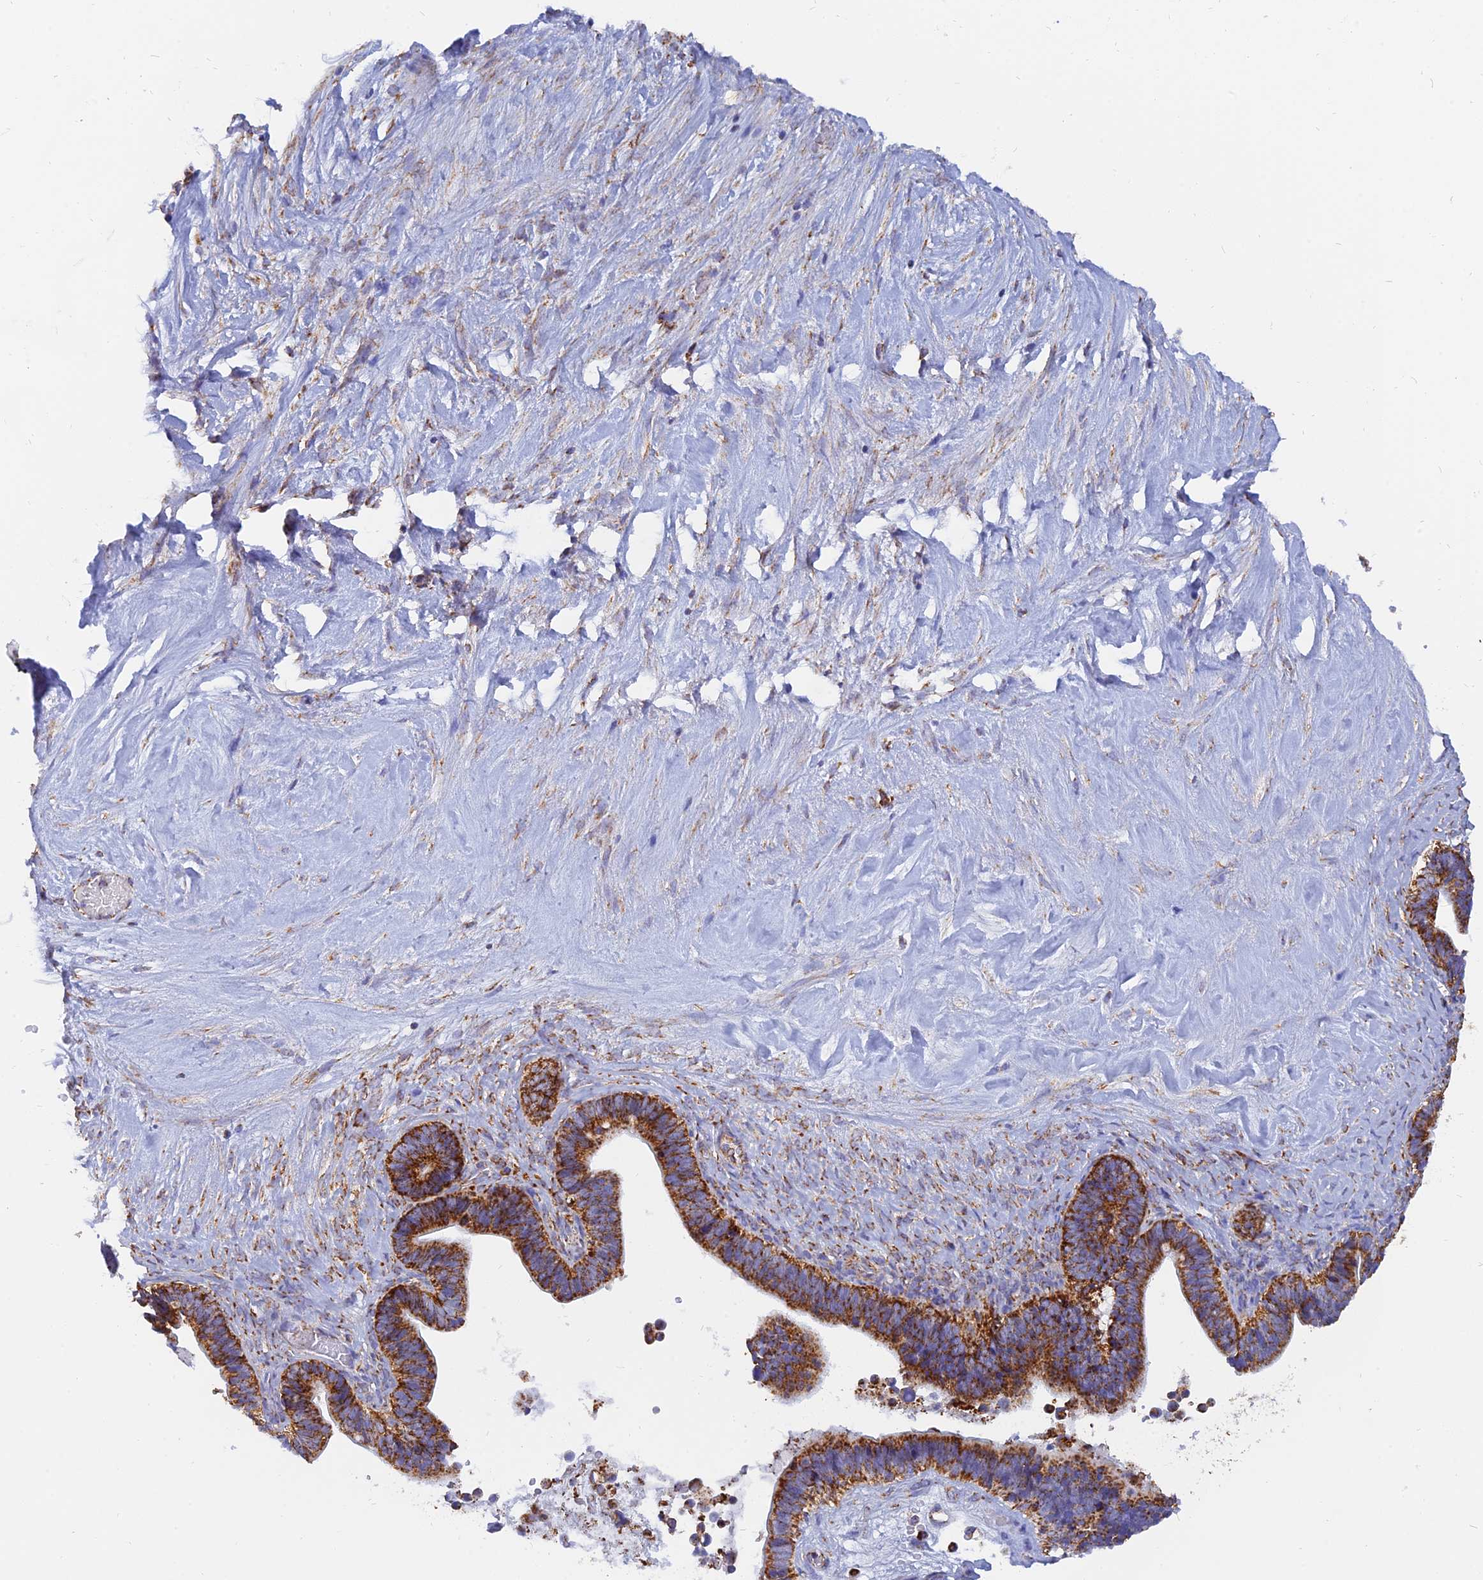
{"staining": {"intensity": "strong", "quantity": ">75%", "location": "cytoplasmic/membranous"}, "tissue": "ovarian cancer", "cell_type": "Tumor cells", "image_type": "cancer", "snomed": [{"axis": "morphology", "description": "Cystadenocarcinoma, serous, NOS"}, {"axis": "topography", "description": "Ovary"}], "caption": "A micrograph showing strong cytoplasmic/membranous expression in approximately >75% of tumor cells in serous cystadenocarcinoma (ovarian), as visualized by brown immunohistochemical staining.", "gene": "NDUFB6", "patient": {"sex": "female", "age": 56}}